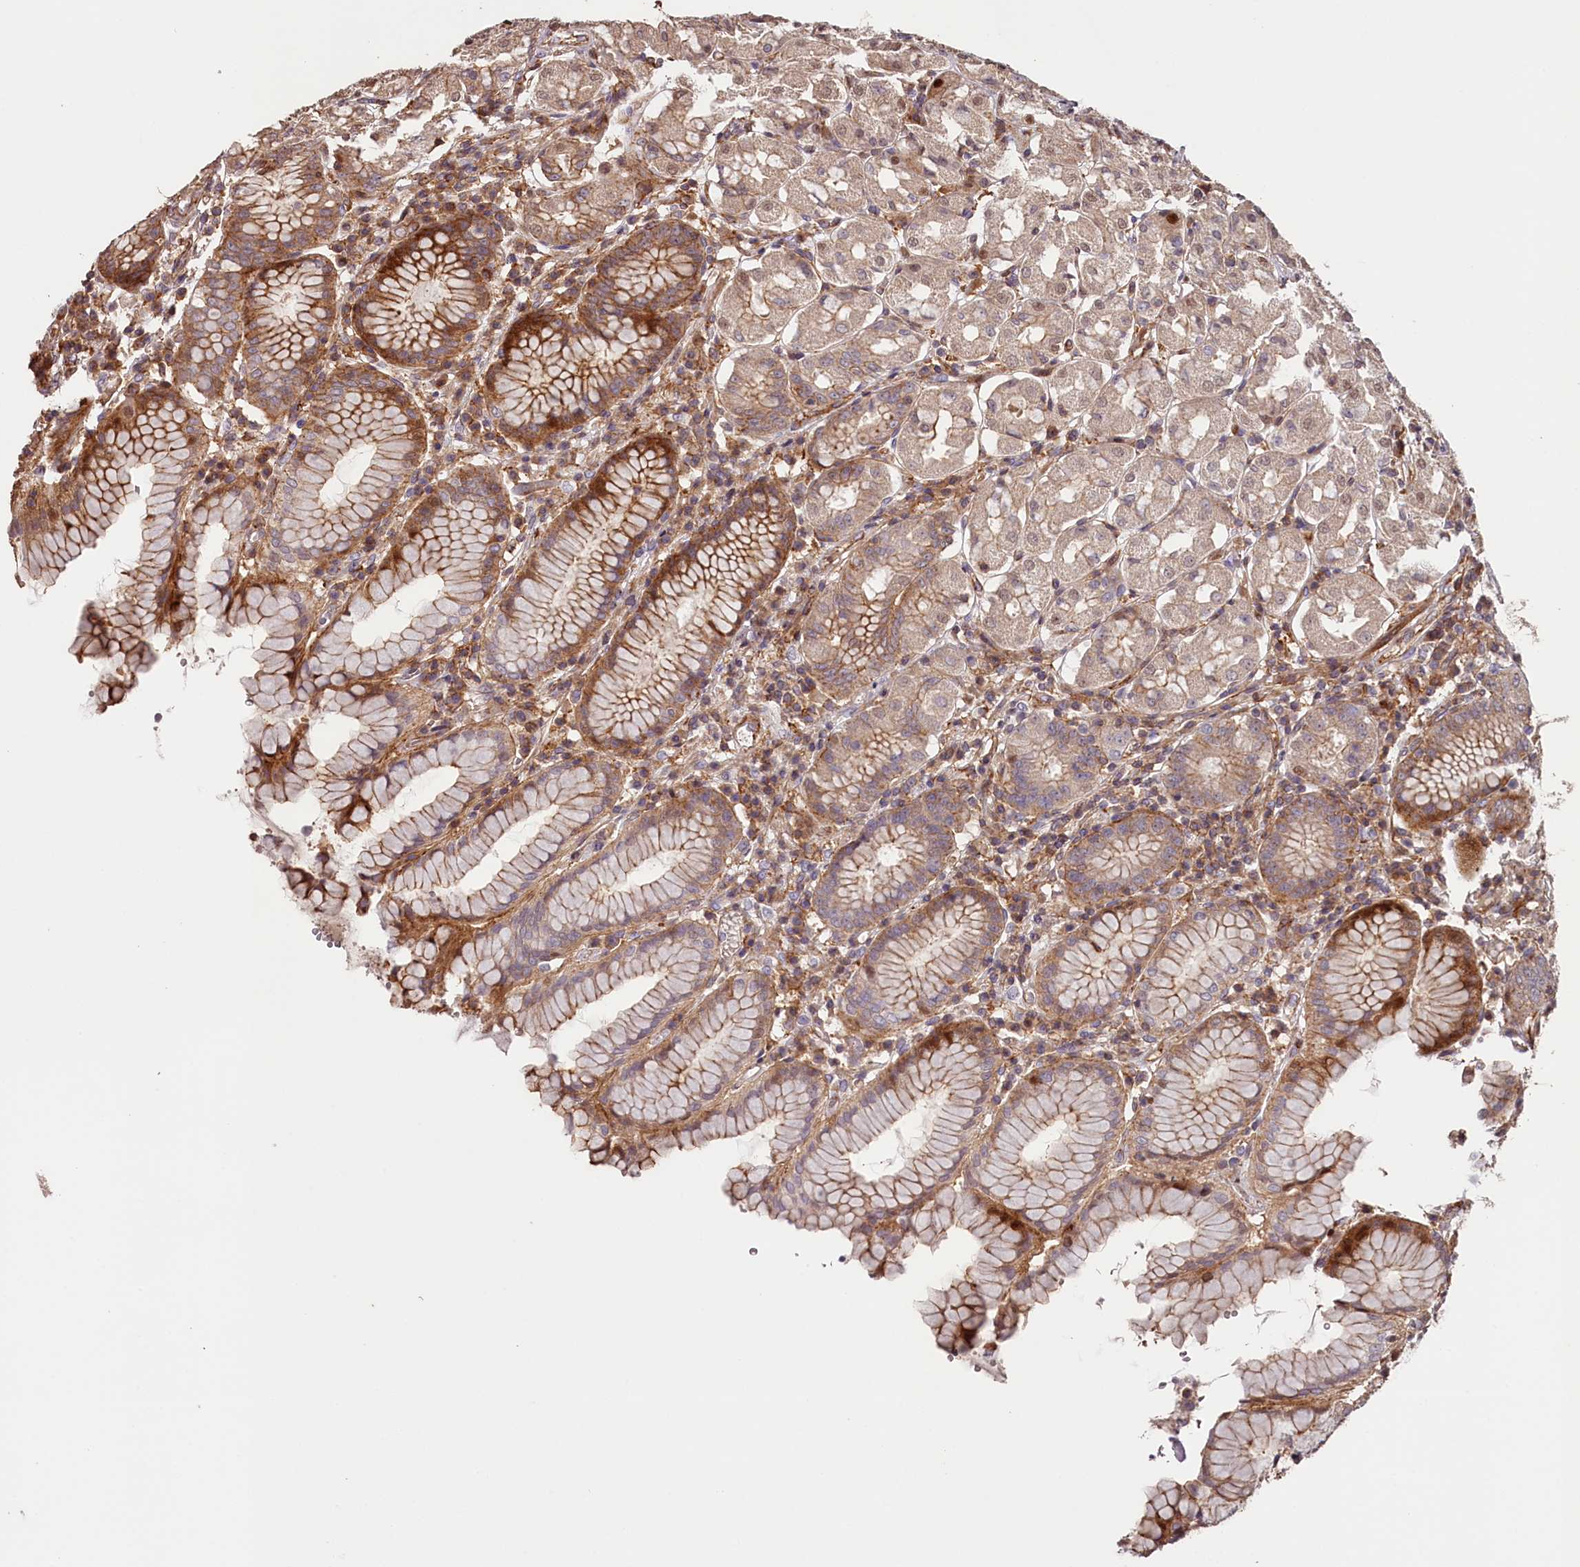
{"staining": {"intensity": "moderate", "quantity": ">75%", "location": "cytoplasmic/membranous"}, "tissue": "stomach", "cell_type": "Glandular cells", "image_type": "normal", "snomed": [{"axis": "morphology", "description": "Normal tissue, NOS"}, {"axis": "topography", "description": "Stomach"}, {"axis": "topography", "description": "Stomach, lower"}], "caption": "Immunohistochemical staining of unremarkable stomach exhibits moderate cytoplasmic/membranous protein expression in about >75% of glandular cells. Immunohistochemistry (ihc) stains the protein in brown and the nuclei are stained blue.", "gene": "KIF14", "patient": {"sex": "female", "age": 56}}